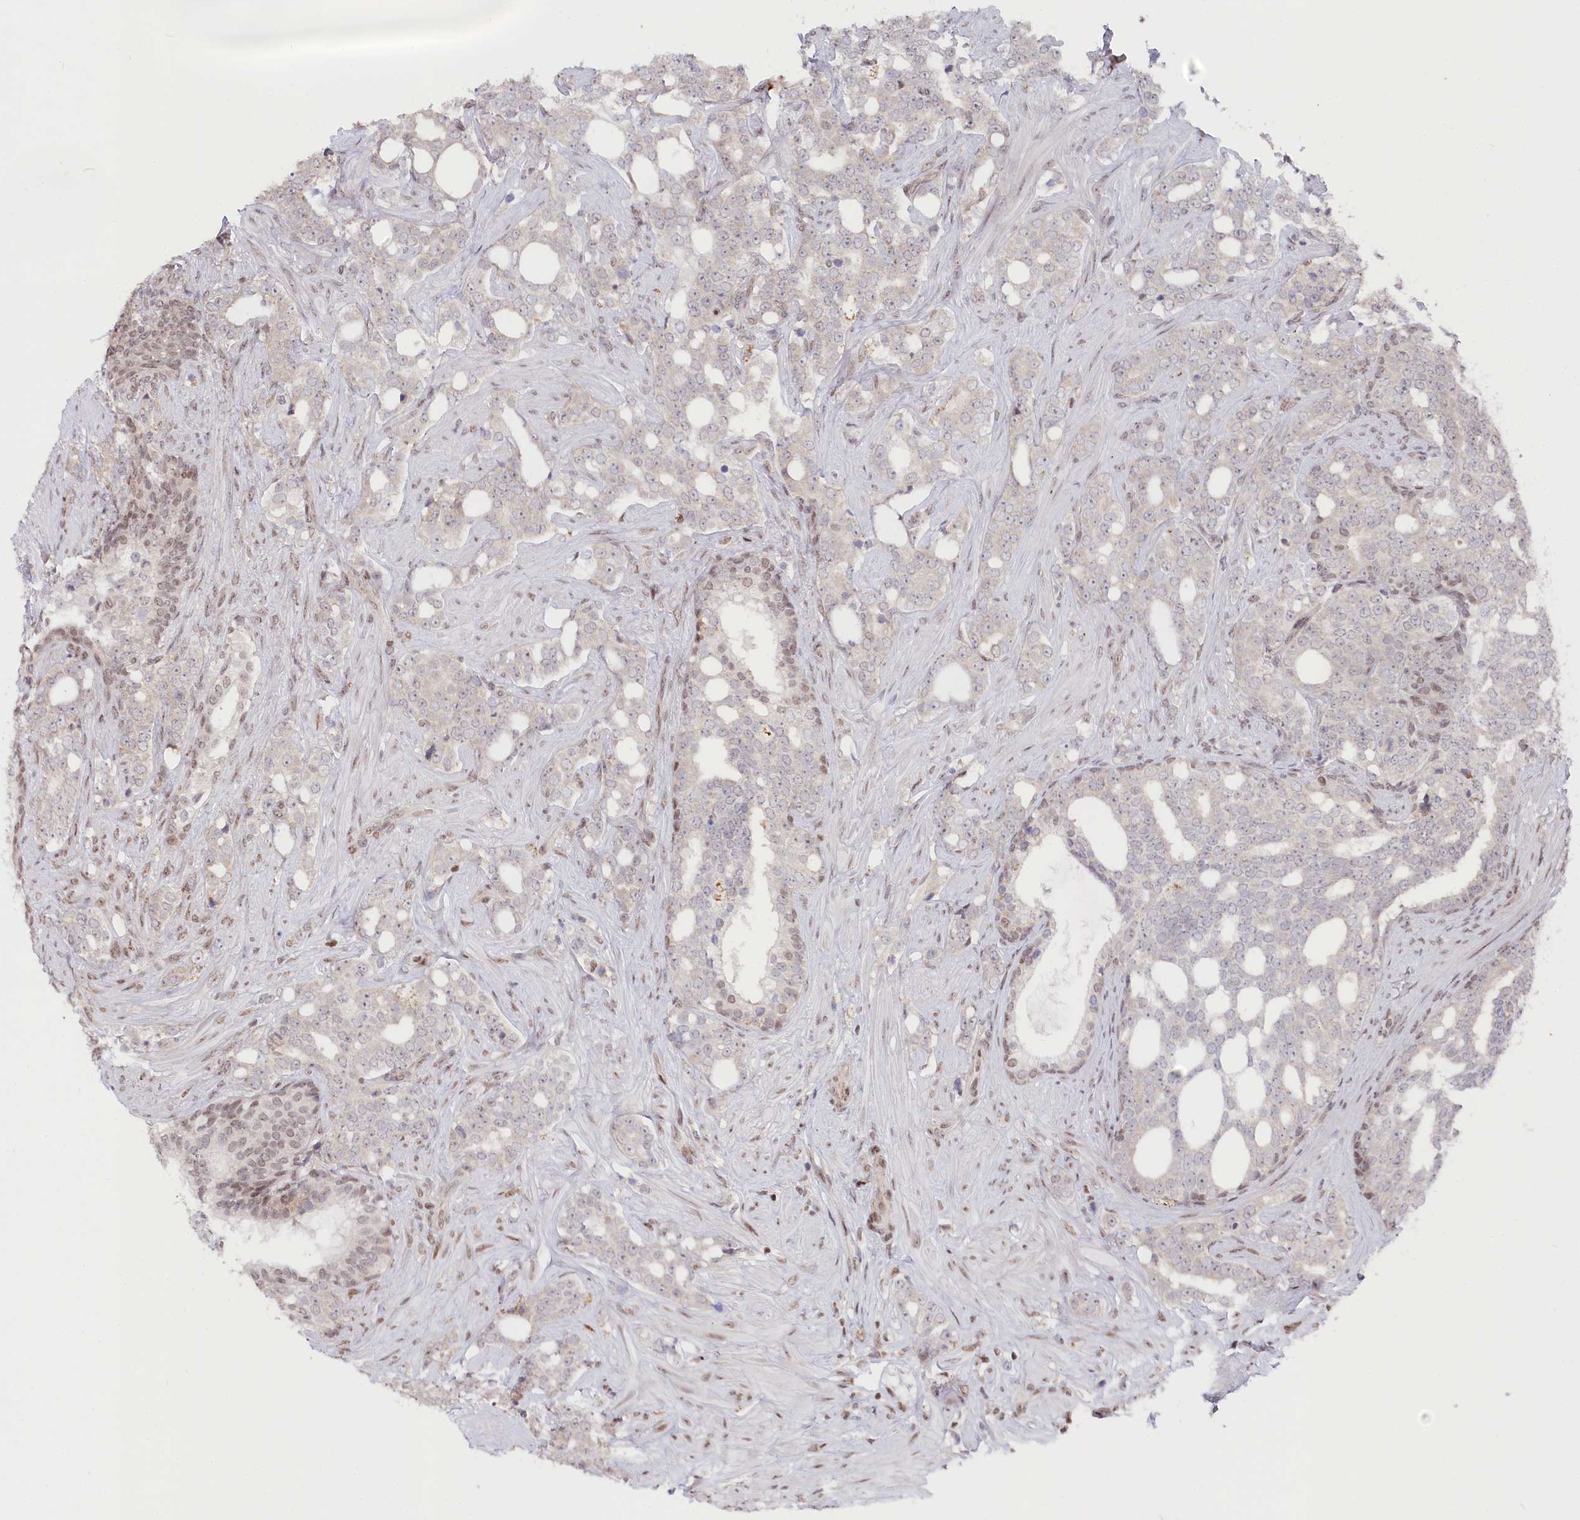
{"staining": {"intensity": "negative", "quantity": "none", "location": "none"}, "tissue": "prostate cancer", "cell_type": "Tumor cells", "image_type": "cancer", "snomed": [{"axis": "morphology", "description": "Adenocarcinoma, High grade"}, {"axis": "topography", "description": "Prostate"}], "caption": "The immunohistochemistry (IHC) histopathology image has no significant staining in tumor cells of prostate cancer (high-grade adenocarcinoma) tissue. (DAB immunohistochemistry, high magnification).", "gene": "CGGBP1", "patient": {"sex": "male", "age": 64}}